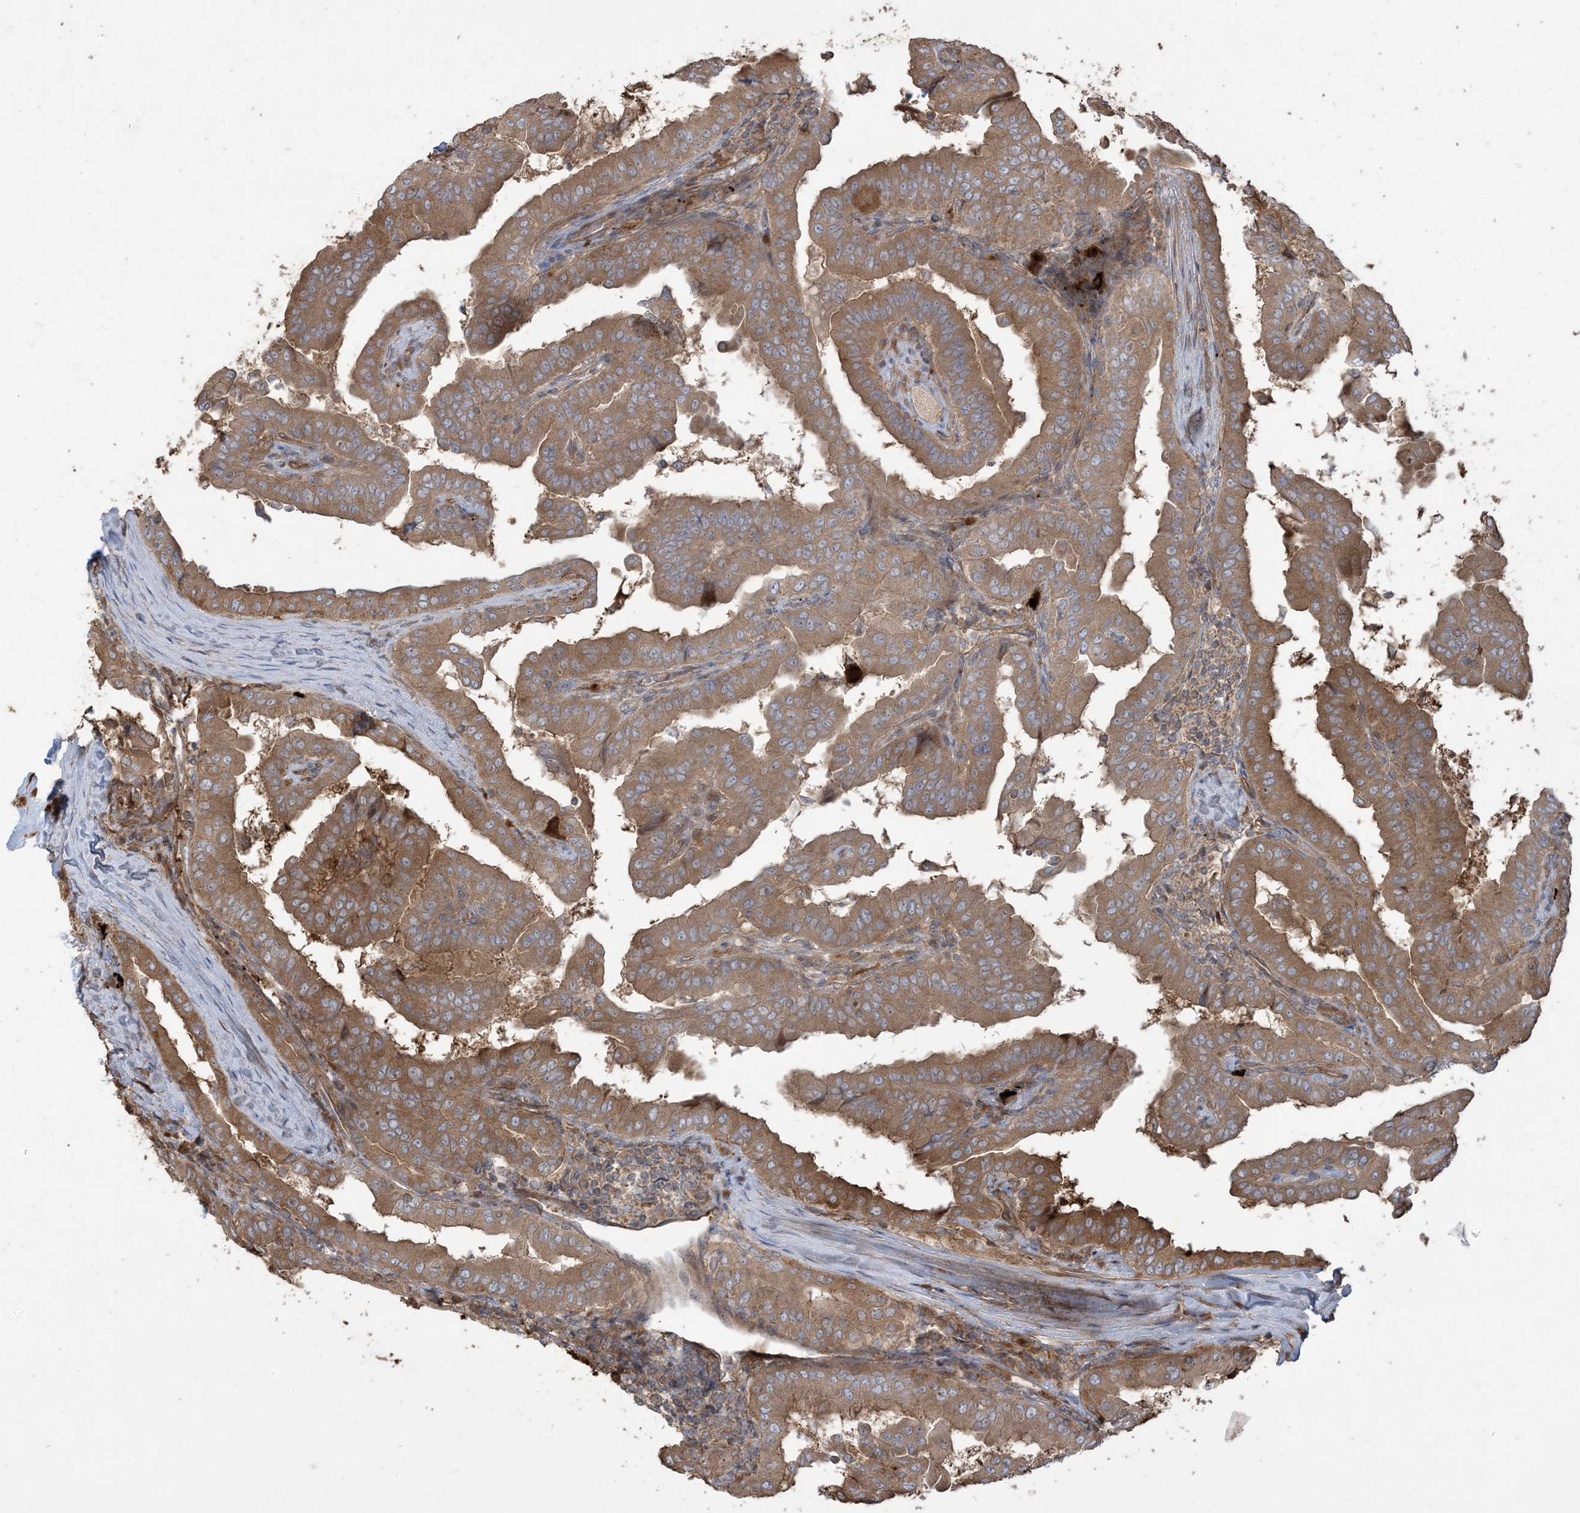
{"staining": {"intensity": "moderate", "quantity": ">75%", "location": "cytoplasmic/membranous"}, "tissue": "thyroid cancer", "cell_type": "Tumor cells", "image_type": "cancer", "snomed": [{"axis": "morphology", "description": "Papillary adenocarcinoma, NOS"}, {"axis": "topography", "description": "Thyroid gland"}], "caption": "Tumor cells show moderate cytoplasmic/membranous expression in about >75% of cells in thyroid cancer (papillary adenocarcinoma).", "gene": "KLHL18", "patient": {"sex": "male", "age": 33}}